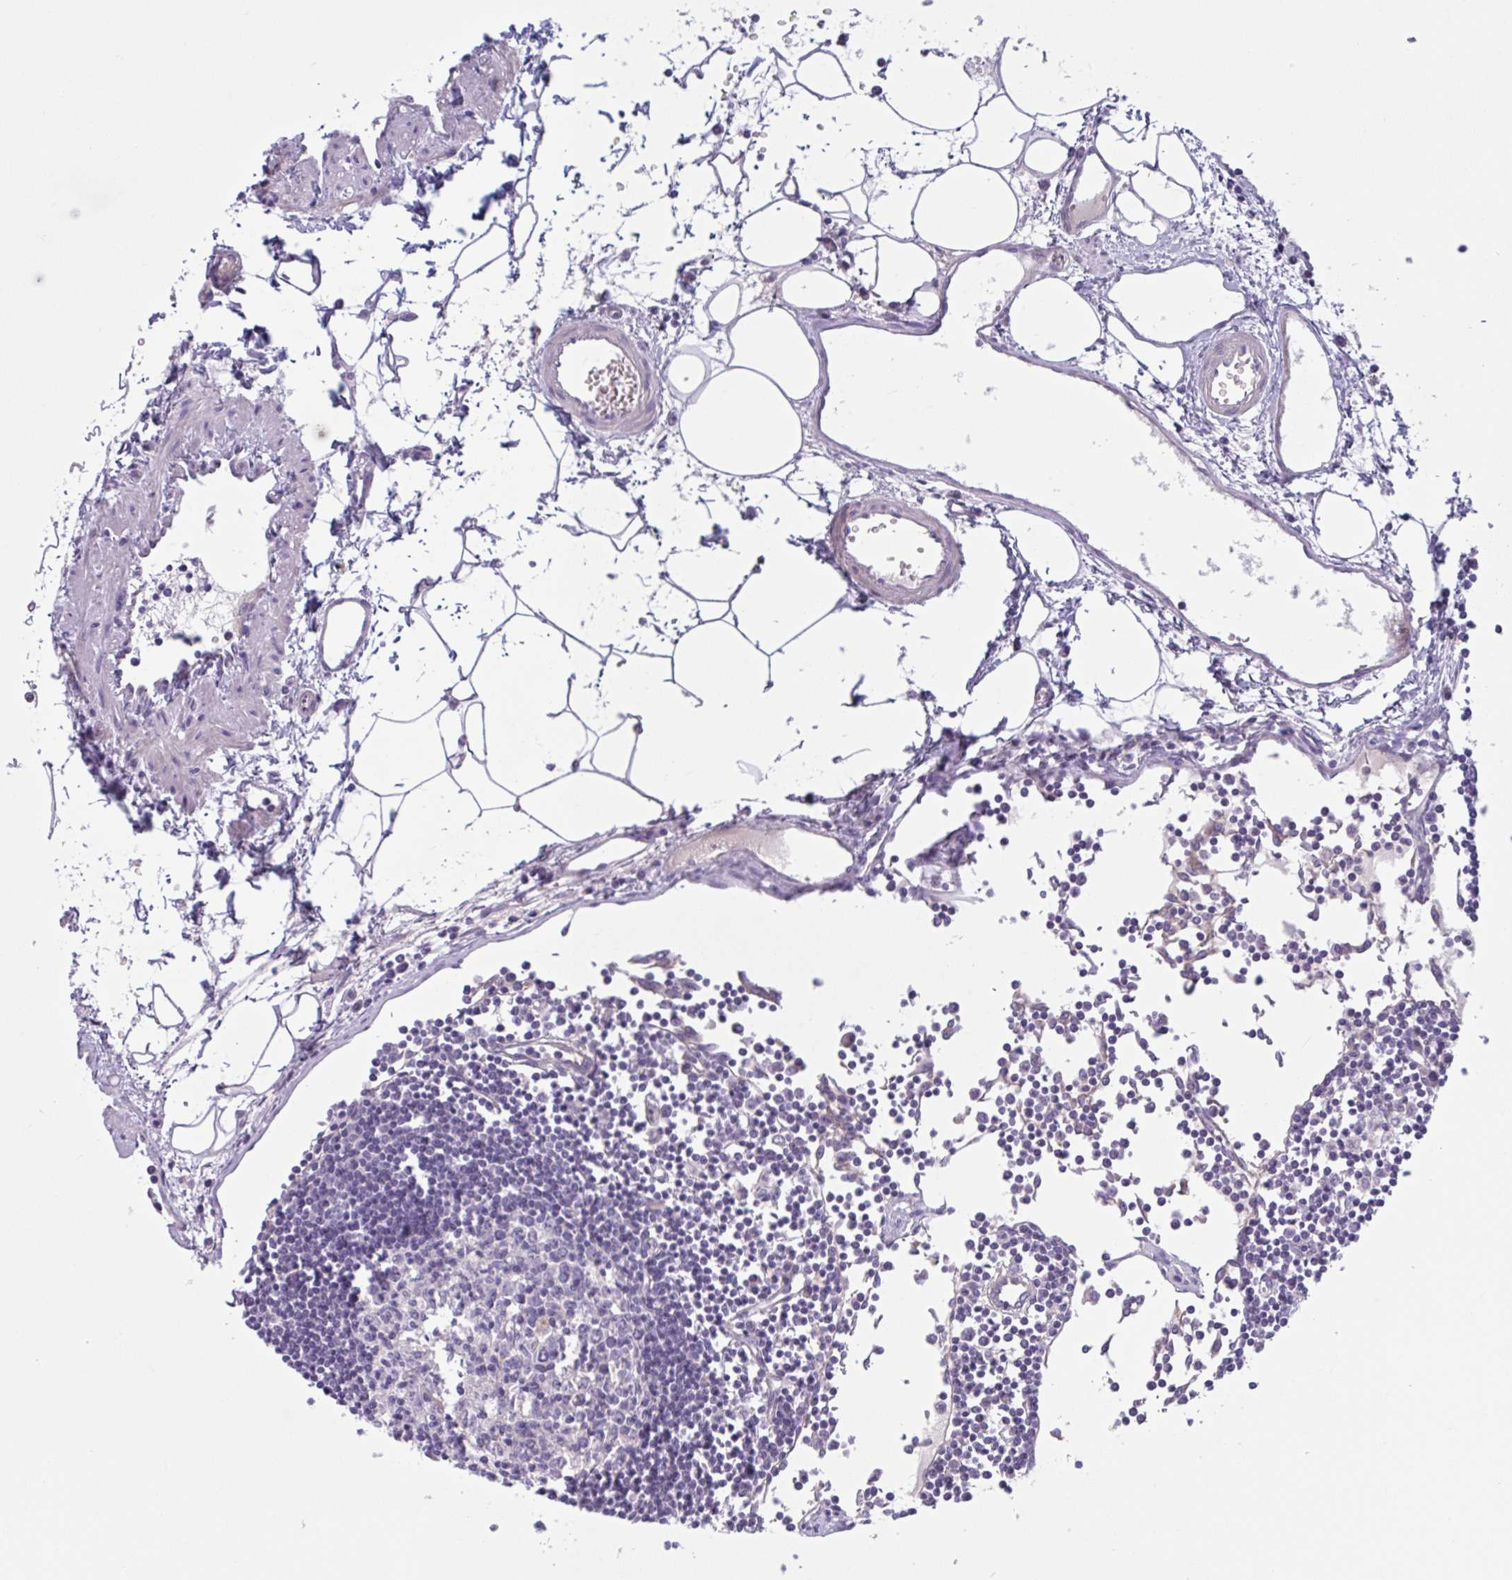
{"staining": {"intensity": "negative", "quantity": "none", "location": "none"}, "tissue": "lymph node", "cell_type": "Germinal center cells", "image_type": "normal", "snomed": [{"axis": "morphology", "description": "Normal tissue, NOS"}, {"axis": "topography", "description": "Lymph node"}], "caption": "Immunohistochemistry photomicrograph of benign human lymph node stained for a protein (brown), which reveals no positivity in germinal center cells. (DAB (3,3'-diaminobenzidine) IHC visualized using brightfield microscopy, high magnification).", "gene": "TTC7B", "patient": {"sex": "female", "age": 65}}